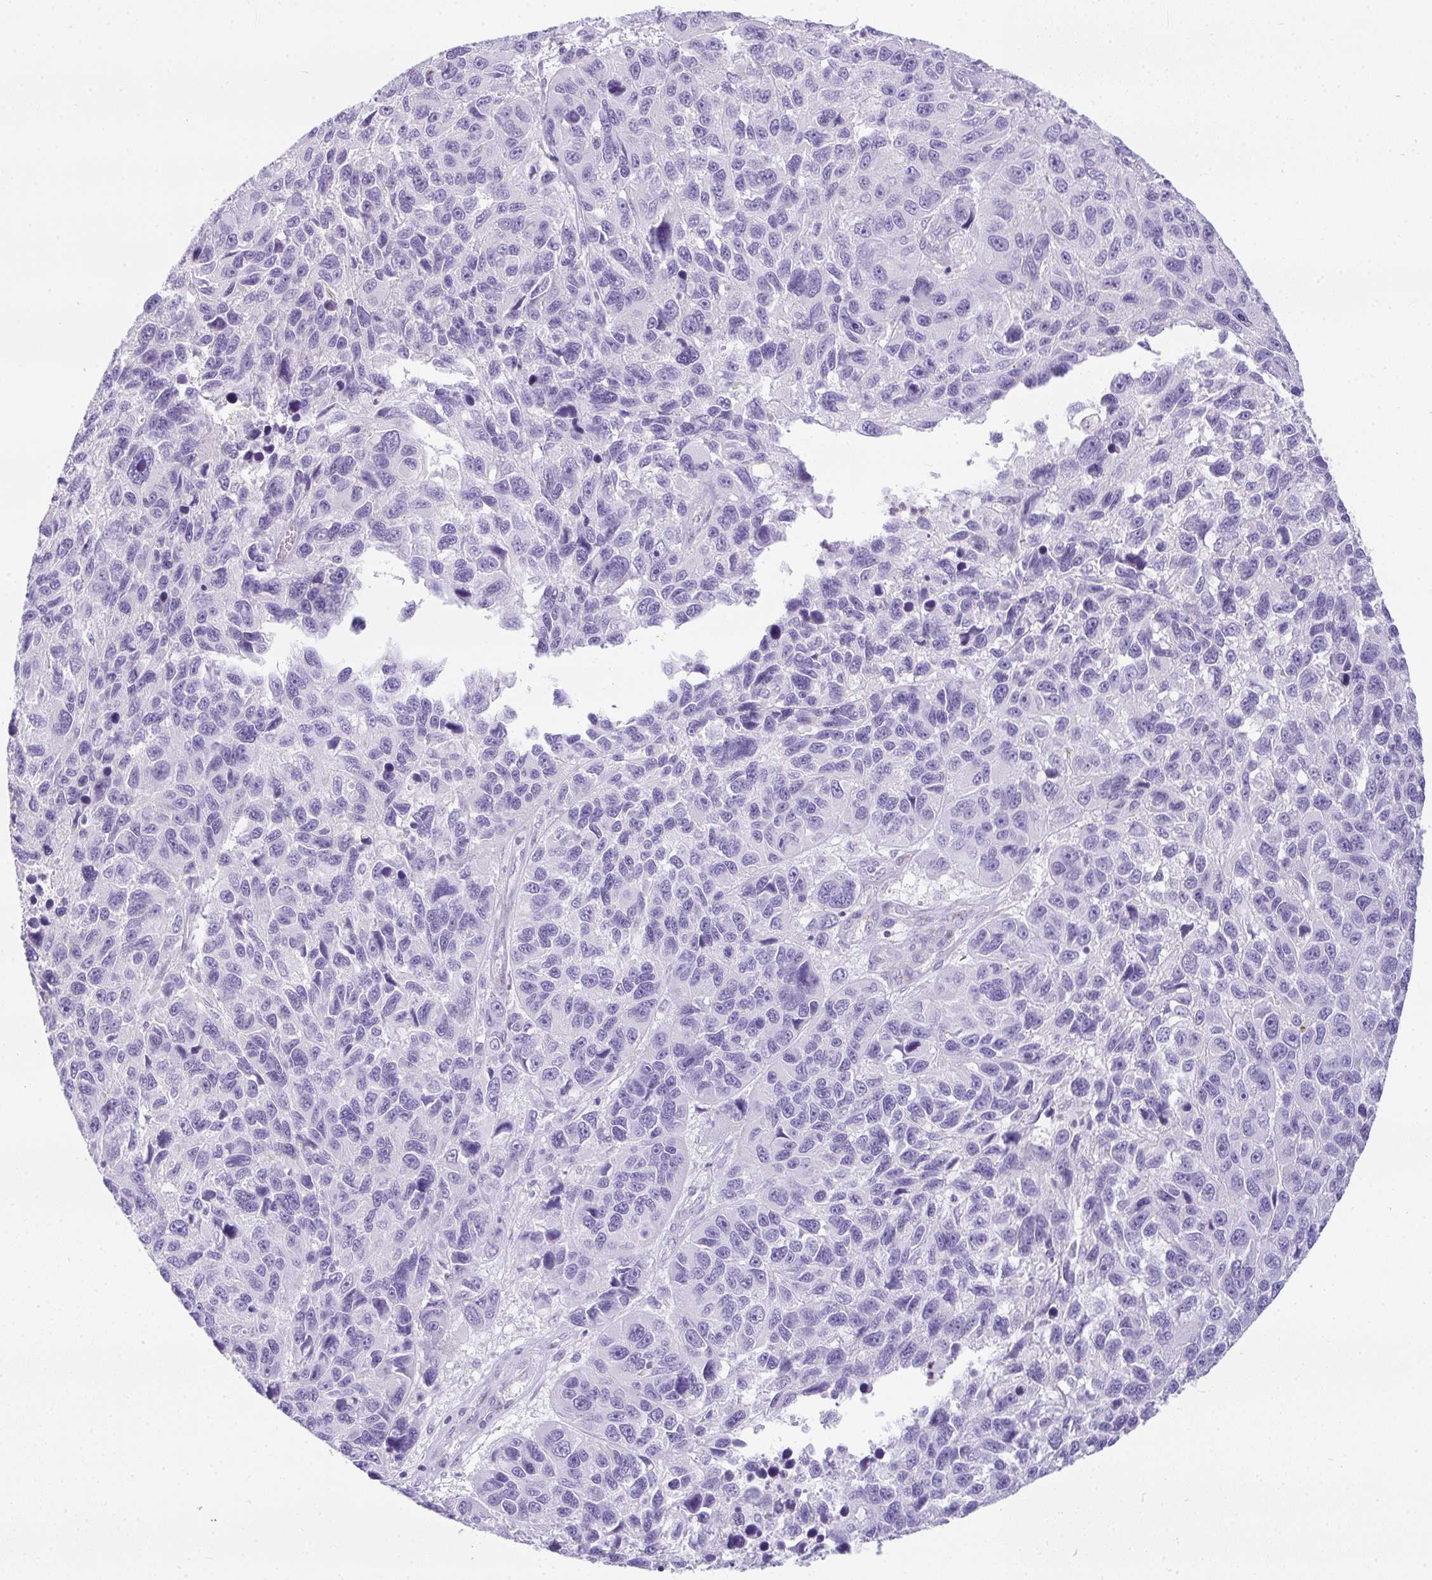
{"staining": {"intensity": "negative", "quantity": "none", "location": "none"}, "tissue": "melanoma", "cell_type": "Tumor cells", "image_type": "cancer", "snomed": [{"axis": "morphology", "description": "Malignant melanoma, NOS"}, {"axis": "topography", "description": "Skin"}], "caption": "This is a image of IHC staining of malignant melanoma, which shows no positivity in tumor cells. The staining was performed using DAB (3,3'-diaminobenzidine) to visualize the protein expression in brown, while the nuclei were stained in blue with hematoxylin (Magnification: 20x).", "gene": "CDRT15", "patient": {"sex": "male", "age": 53}}